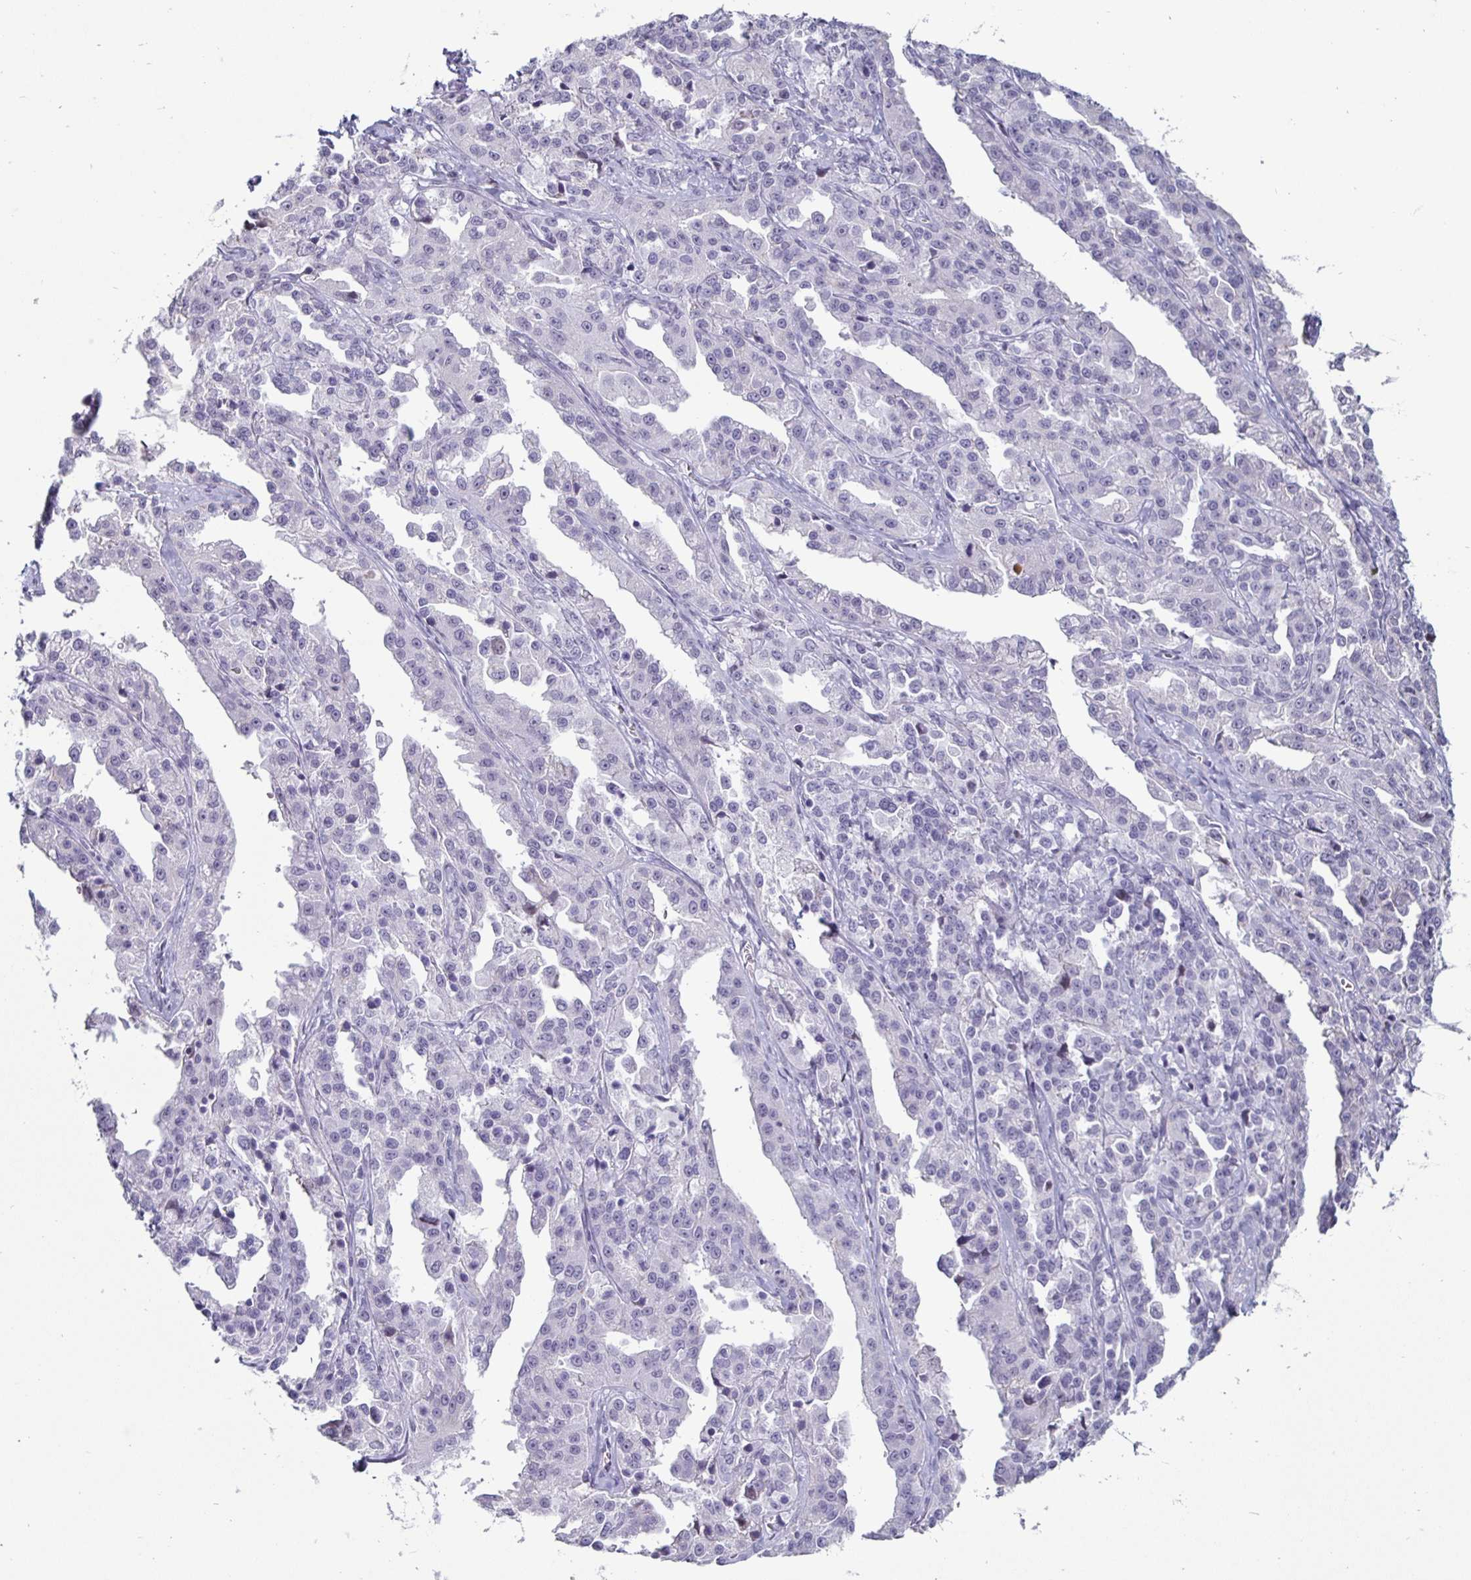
{"staining": {"intensity": "negative", "quantity": "none", "location": "none"}, "tissue": "ovarian cancer", "cell_type": "Tumor cells", "image_type": "cancer", "snomed": [{"axis": "morphology", "description": "Cystadenocarcinoma, serous, NOS"}, {"axis": "topography", "description": "Ovary"}], "caption": "This is a image of immunohistochemistry staining of ovarian serous cystadenocarcinoma, which shows no expression in tumor cells.", "gene": "OOSP2", "patient": {"sex": "female", "age": 75}}